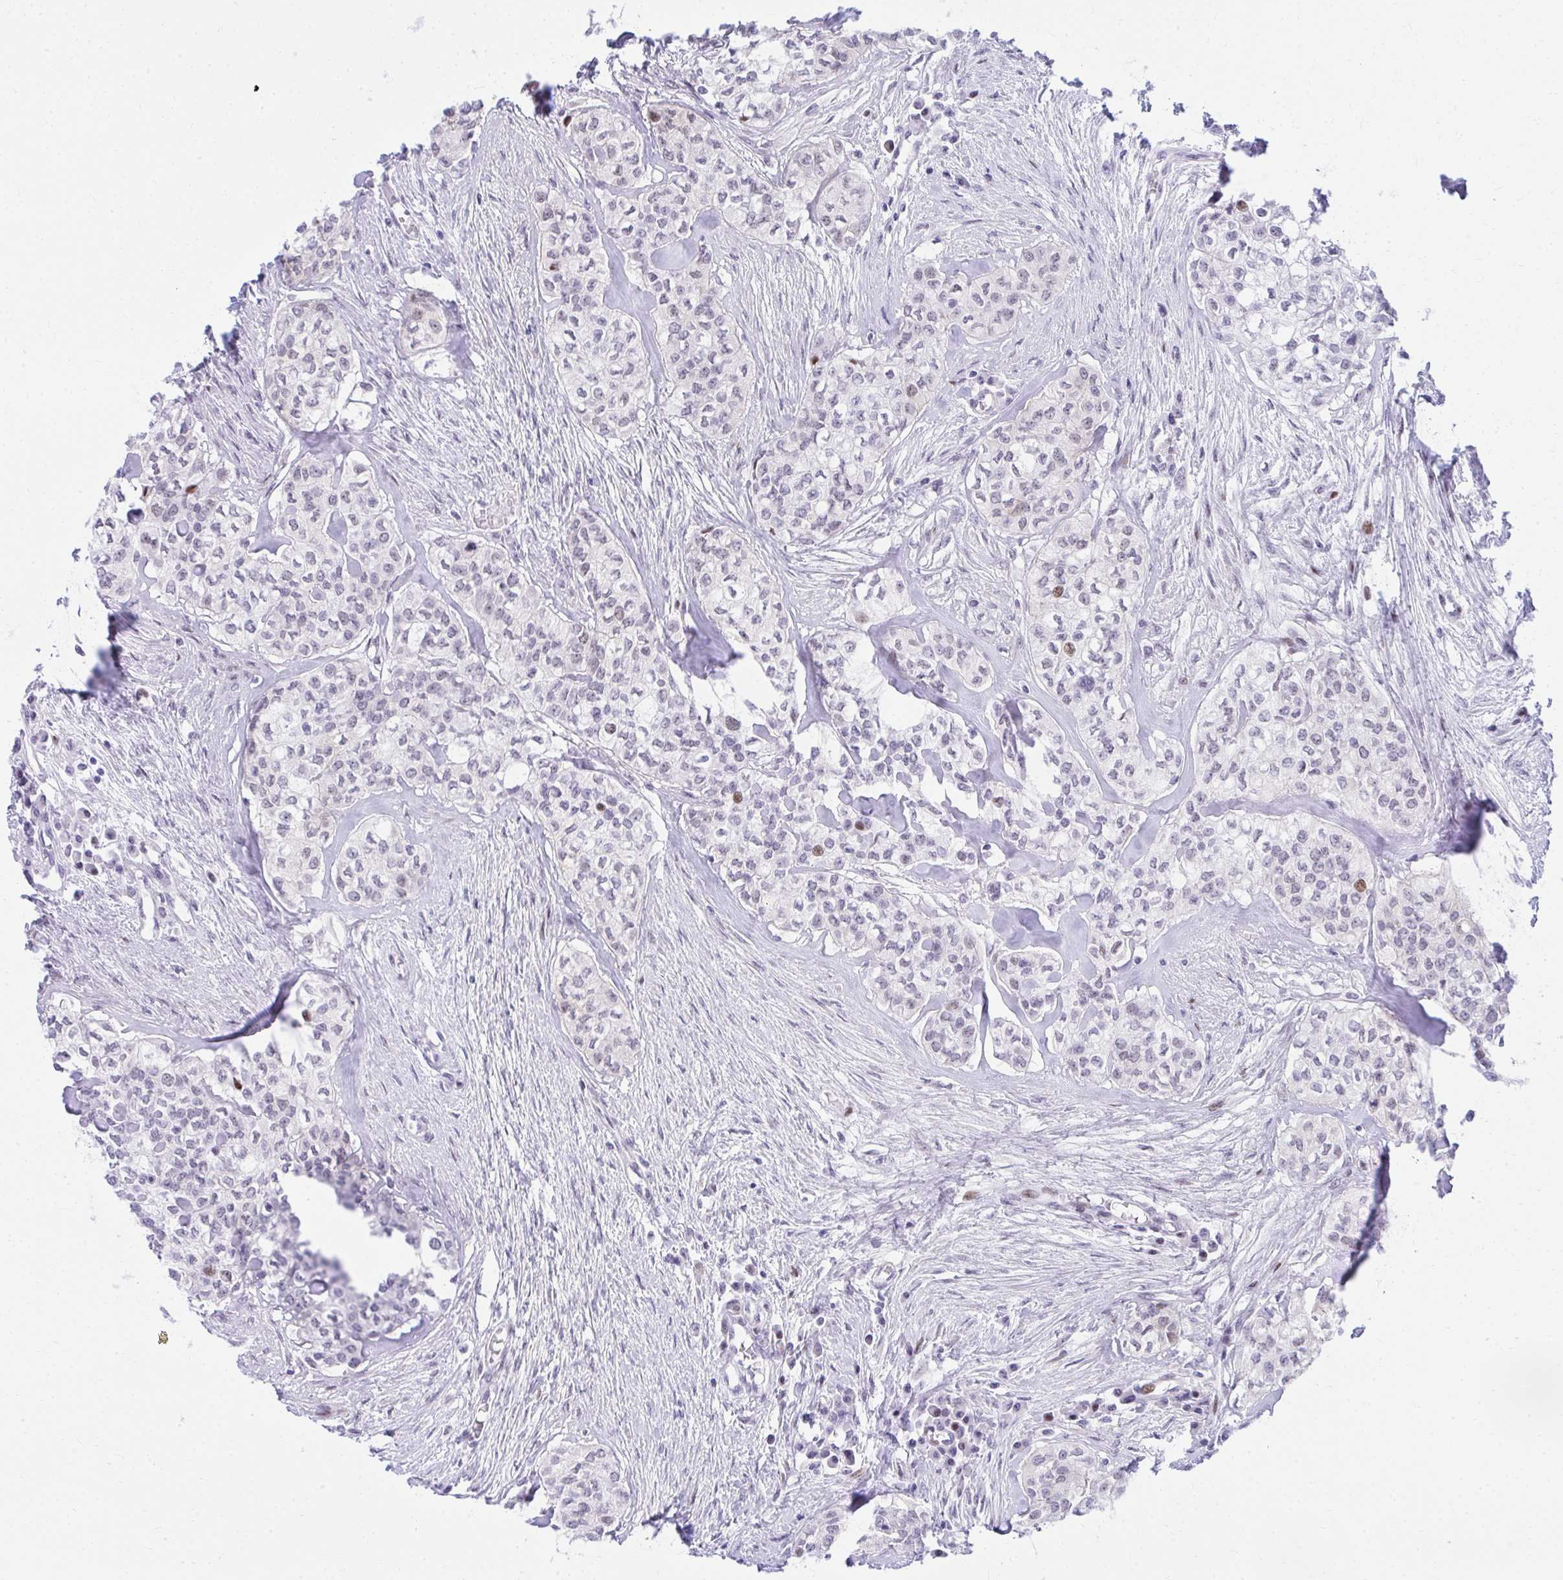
{"staining": {"intensity": "moderate", "quantity": "<25%", "location": "nuclear"}, "tissue": "head and neck cancer", "cell_type": "Tumor cells", "image_type": "cancer", "snomed": [{"axis": "morphology", "description": "Adenocarcinoma, NOS"}, {"axis": "topography", "description": "Head-Neck"}], "caption": "Protein expression analysis of human head and neck cancer reveals moderate nuclear staining in about <25% of tumor cells.", "gene": "GLDN", "patient": {"sex": "male", "age": 81}}